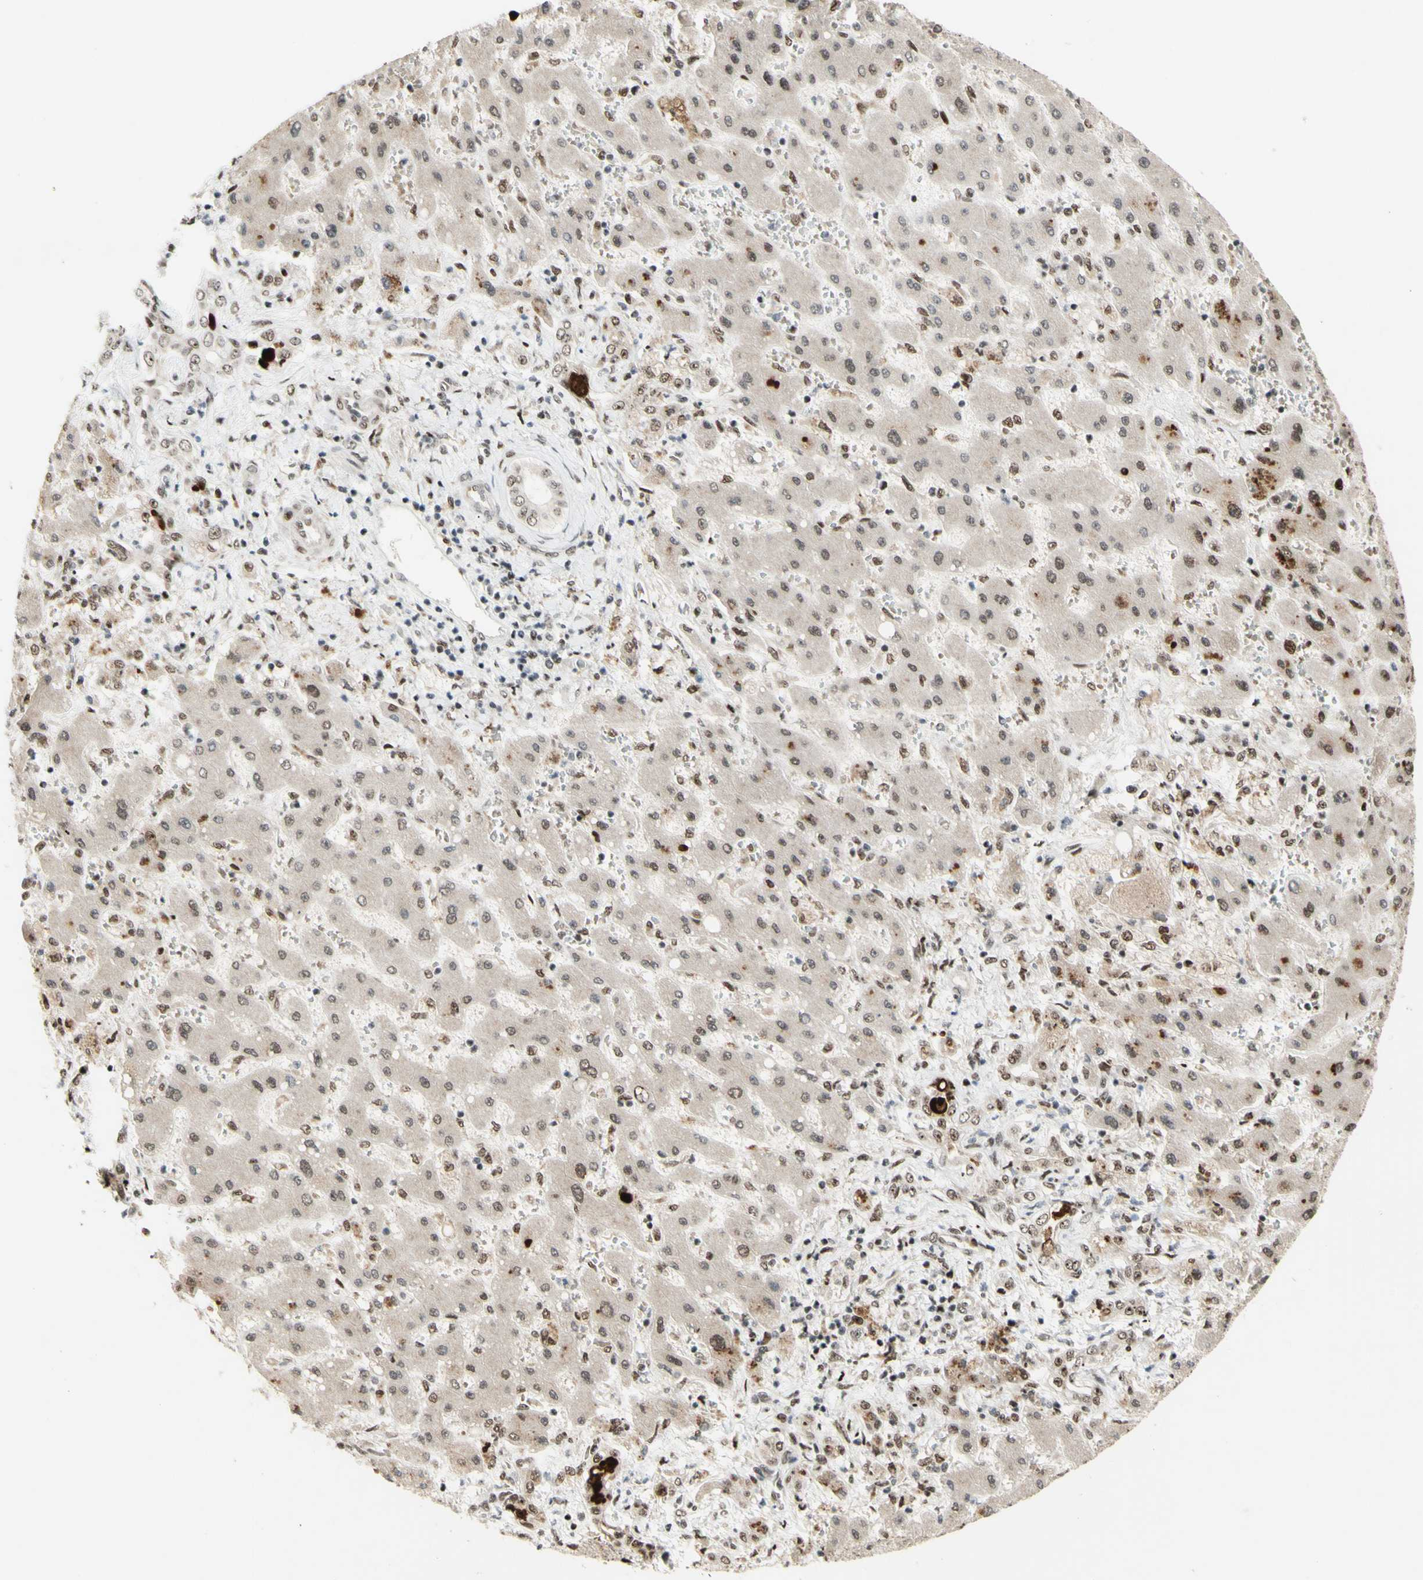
{"staining": {"intensity": "moderate", "quantity": "<25%", "location": "cytoplasmic/membranous,nuclear"}, "tissue": "liver cancer", "cell_type": "Tumor cells", "image_type": "cancer", "snomed": [{"axis": "morphology", "description": "Cholangiocarcinoma"}, {"axis": "topography", "description": "Liver"}], "caption": "Liver cholangiocarcinoma tissue exhibits moderate cytoplasmic/membranous and nuclear expression in about <25% of tumor cells, visualized by immunohistochemistry.", "gene": "DHX9", "patient": {"sex": "male", "age": 50}}